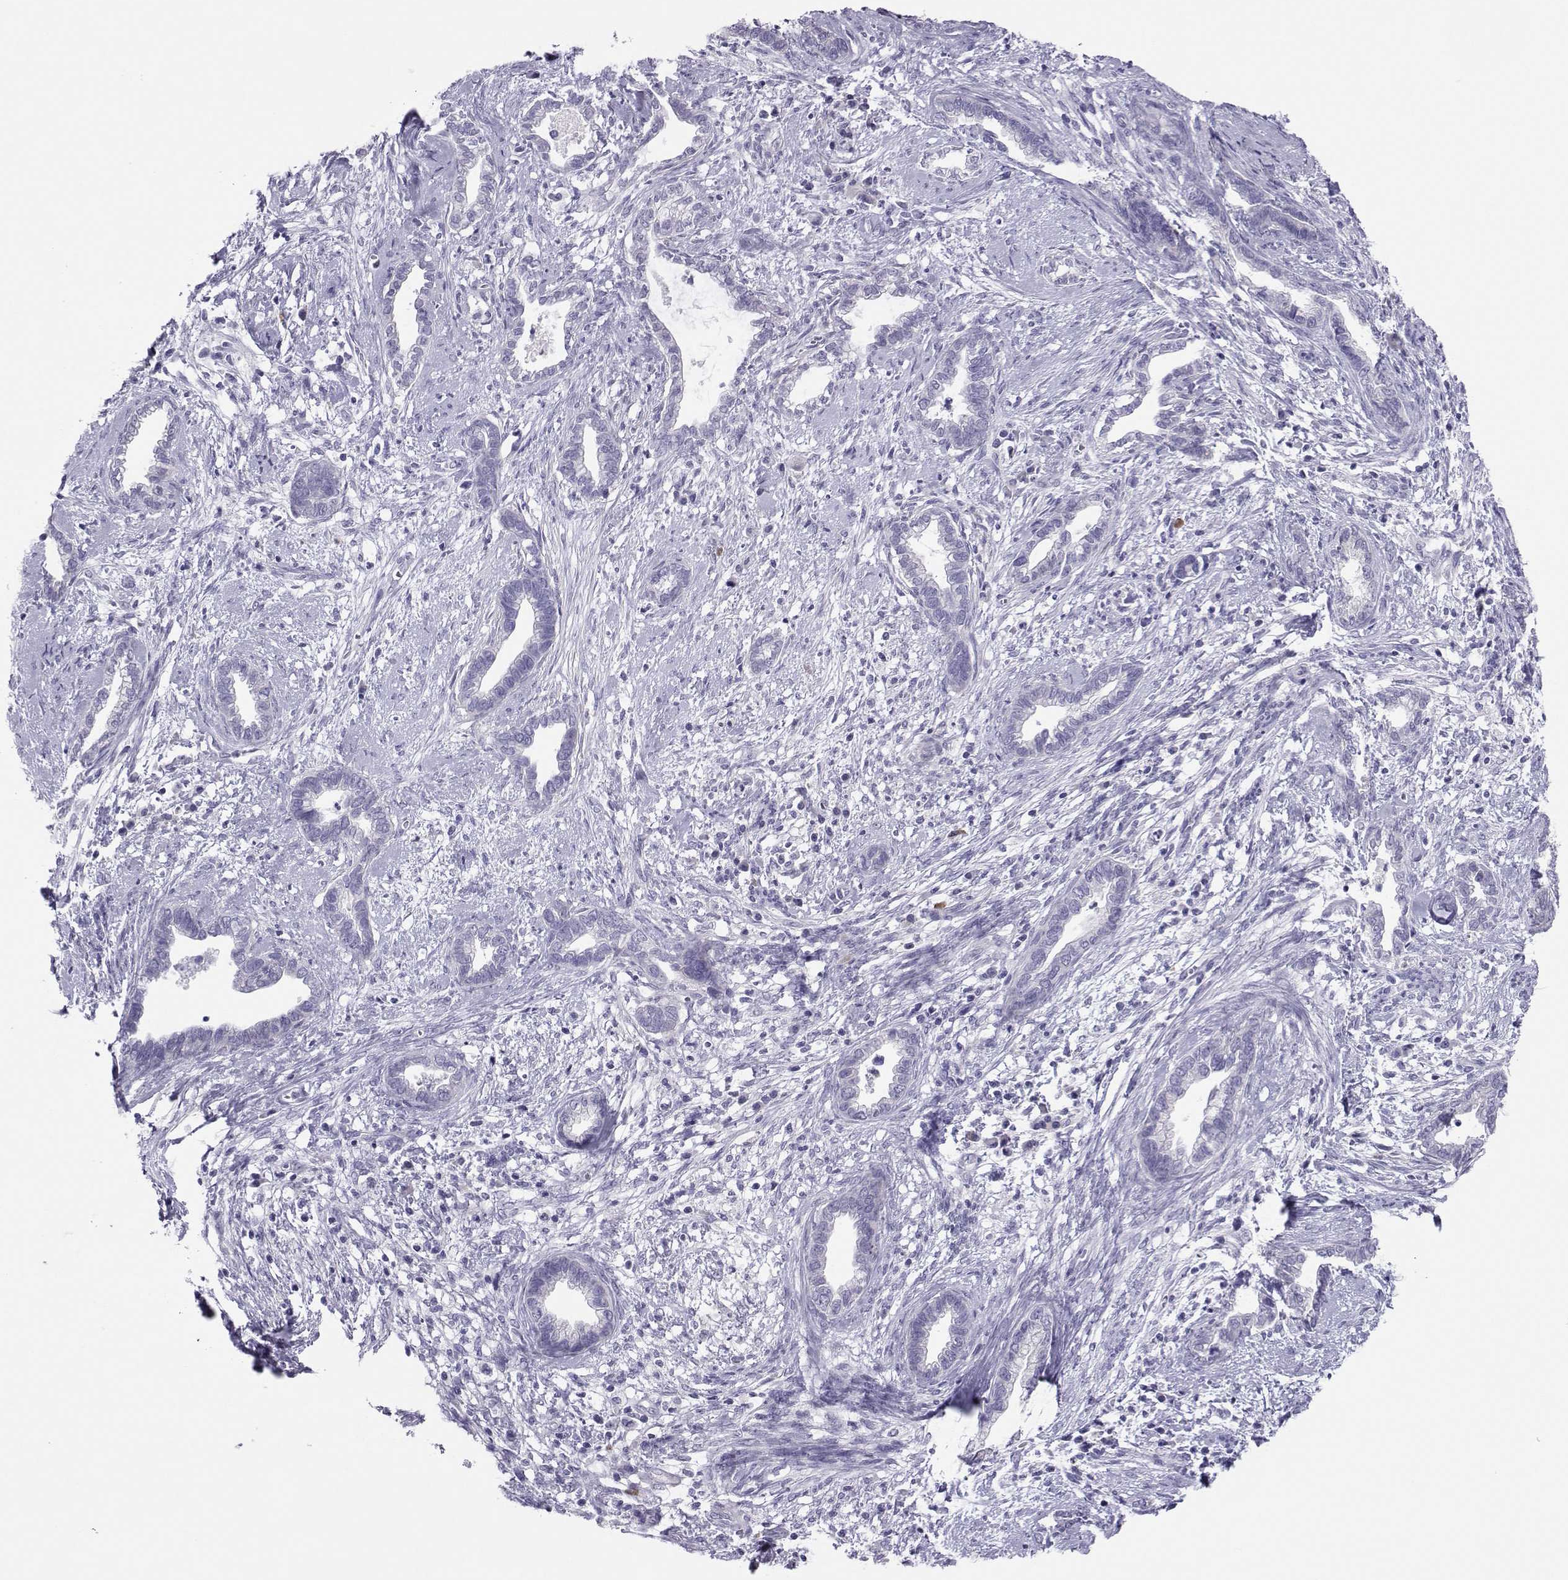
{"staining": {"intensity": "negative", "quantity": "none", "location": "none"}, "tissue": "cervical cancer", "cell_type": "Tumor cells", "image_type": "cancer", "snomed": [{"axis": "morphology", "description": "Adenocarcinoma, NOS"}, {"axis": "topography", "description": "Cervix"}], "caption": "High magnification brightfield microscopy of cervical cancer (adenocarcinoma) stained with DAB (3,3'-diaminobenzidine) (brown) and counterstained with hematoxylin (blue): tumor cells show no significant staining.", "gene": "TRPM7", "patient": {"sex": "female", "age": 62}}